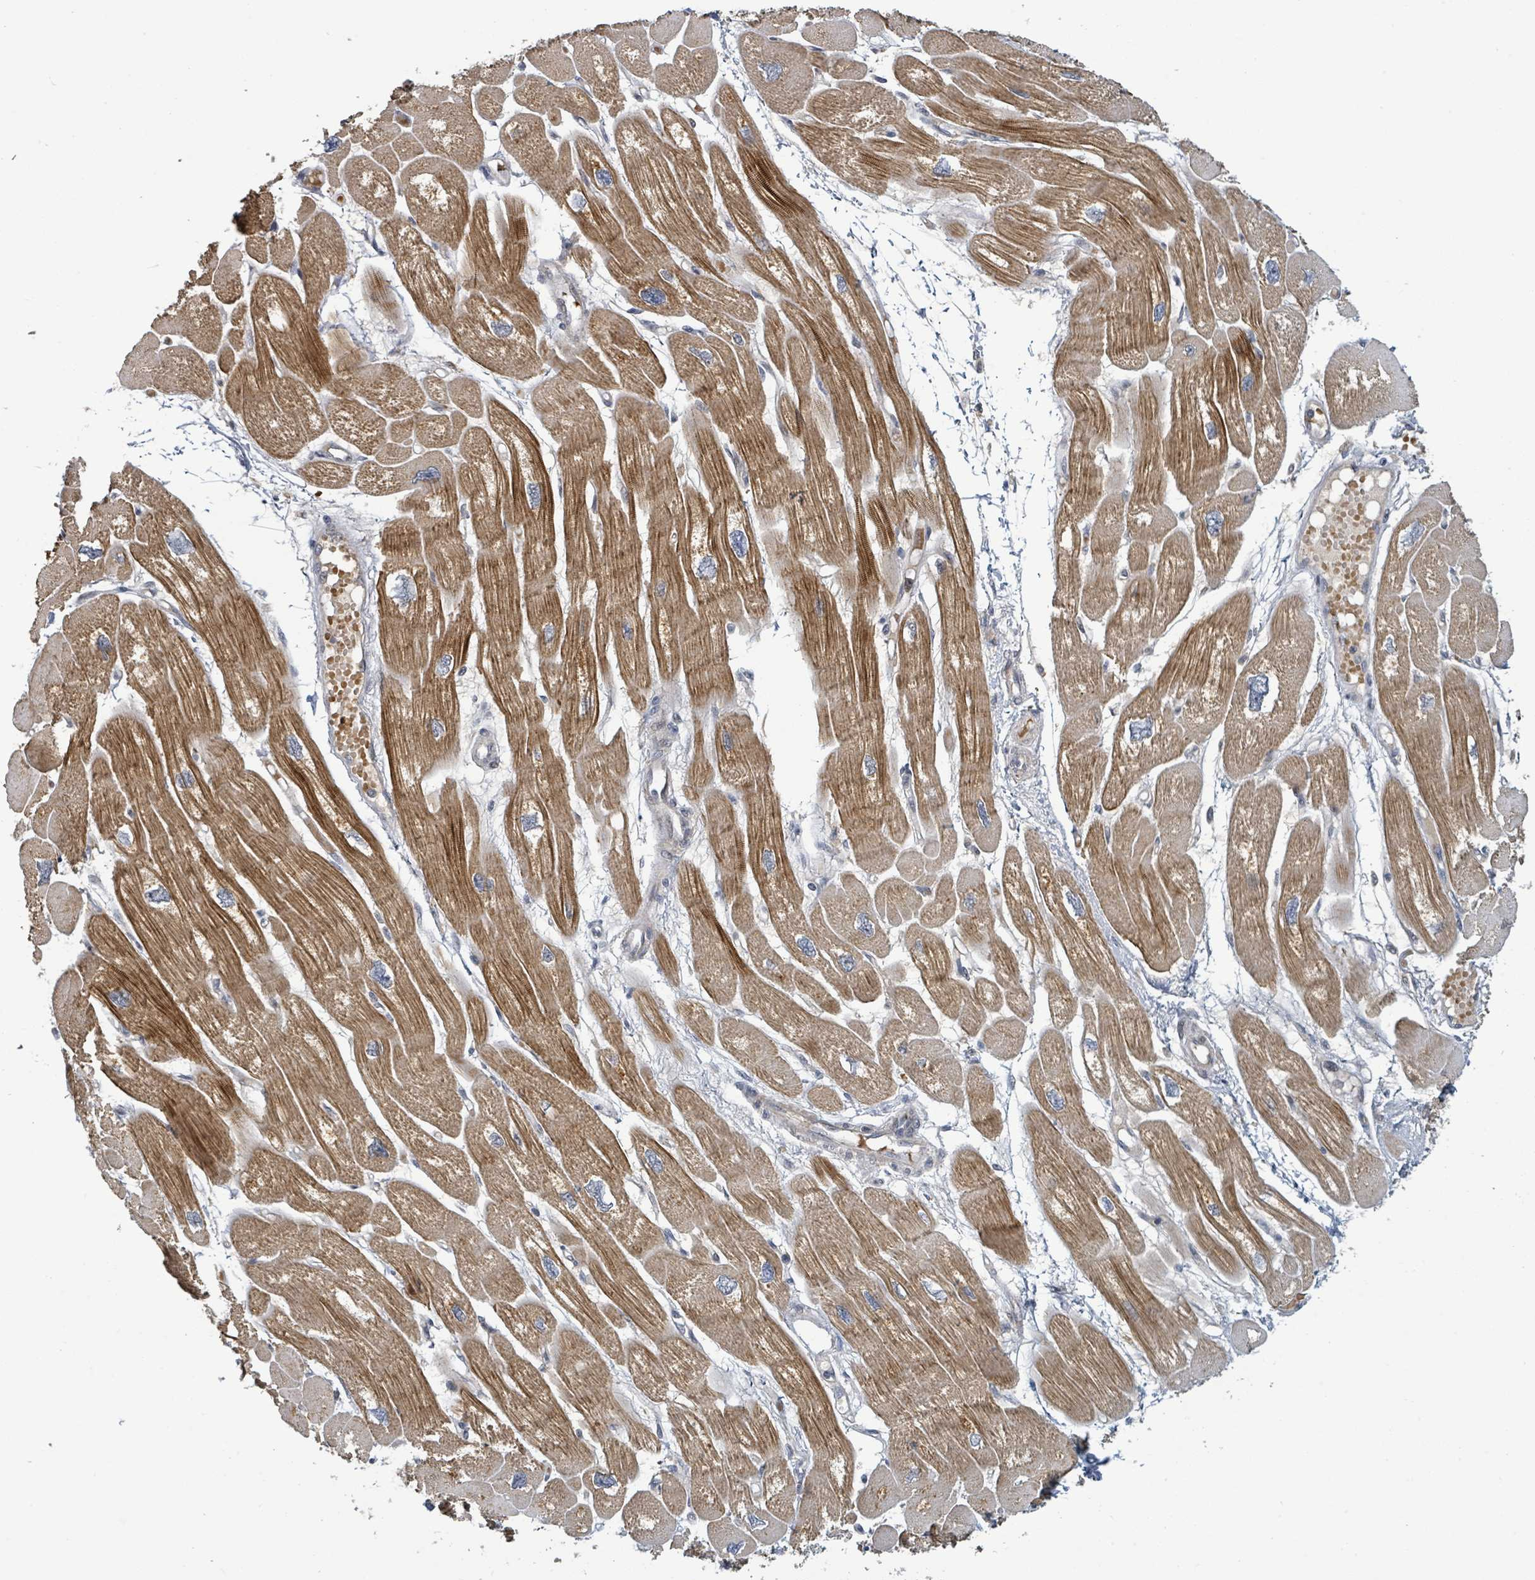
{"staining": {"intensity": "strong", "quantity": ">75%", "location": "cytoplasmic/membranous"}, "tissue": "heart muscle", "cell_type": "Cardiomyocytes", "image_type": "normal", "snomed": [{"axis": "morphology", "description": "Normal tissue, NOS"}, {"axis": "topography", "description": "Heart"}], "caption": "Strong cytoplasmic/membranous expression for a protein is identified in about >75% of cardiomyocytes of normal heart muscle using immunohistochemistry (IHC).", "gene": "ITGA11", "patient": {"sex": "male", "age": 42}}